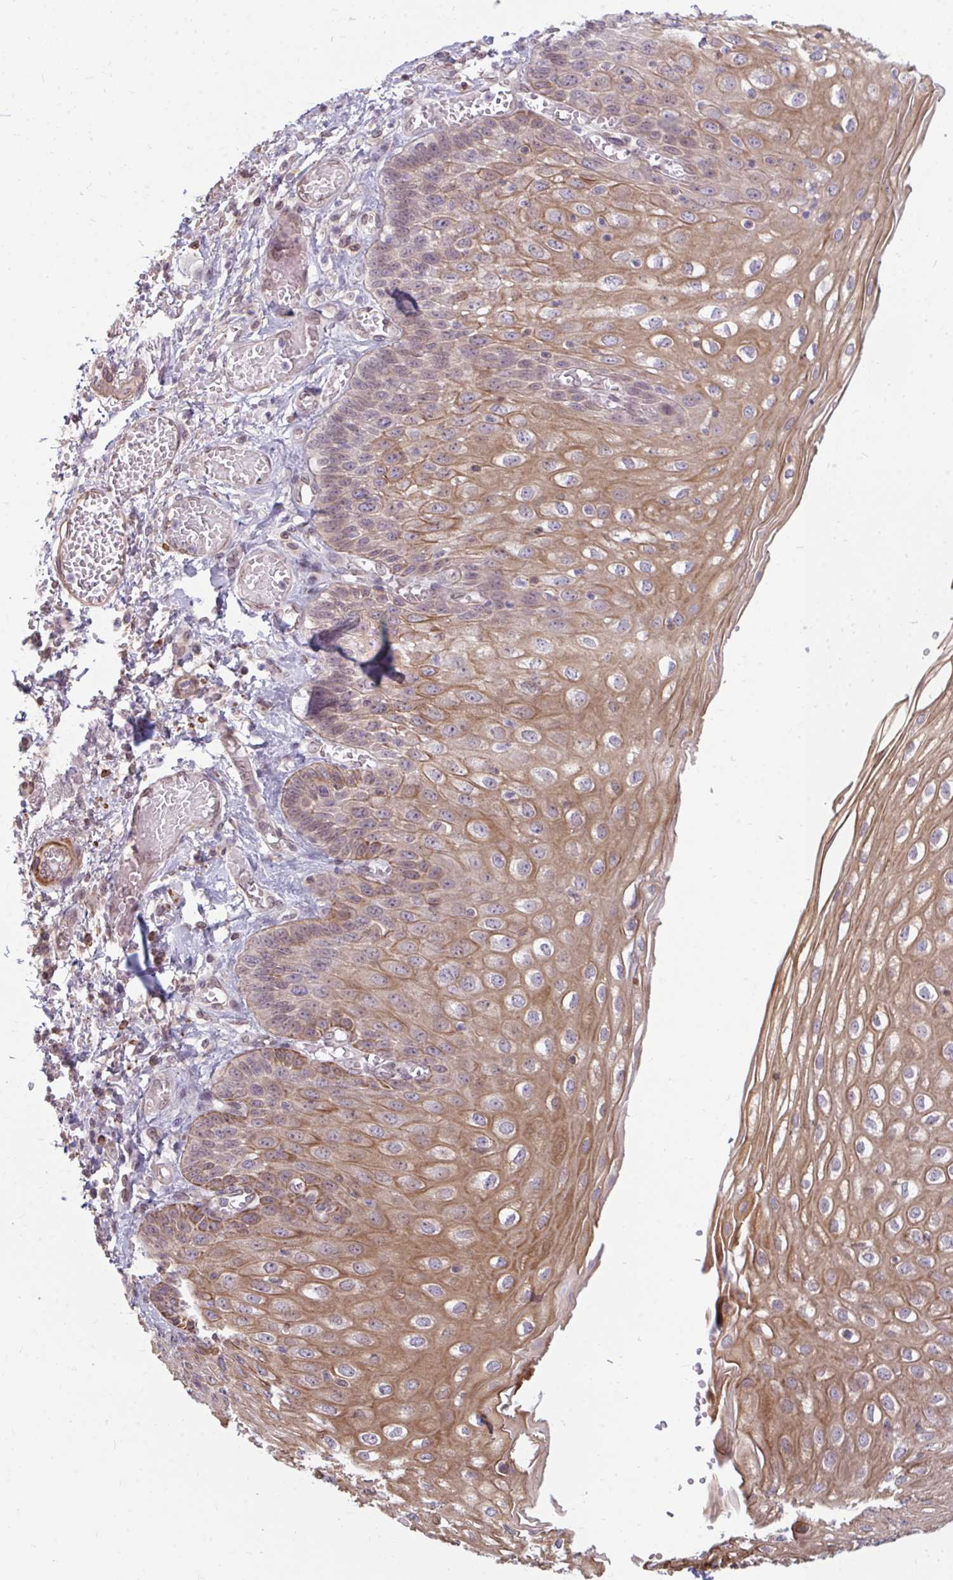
{"staining": {"intensity": "moderate", "quantity": ">75%", "location": "cytoplasmic/membranous"}, "tissue": "esophagus", "cell_type": "Squamous epithelial cells", "image_type": "normal", "snomed": [{"axis": "morphology", "description": "Normal tissue, NOS"}, {"axis": "morphology", "description": "Adenocarcinoma, NOS"}, {"axis": "topography", "description": "Esophagus"}], "caption": "IHC histopathology image of unremarkable human esophagus stained for a protein (brown), which demonstrates medium levels of moderate cytoplasmic/membranous positivity in approximately >75% of squamous epithelial cells.", "gene": "GPC5", "patient": {"sex": "male", "age": 81}}